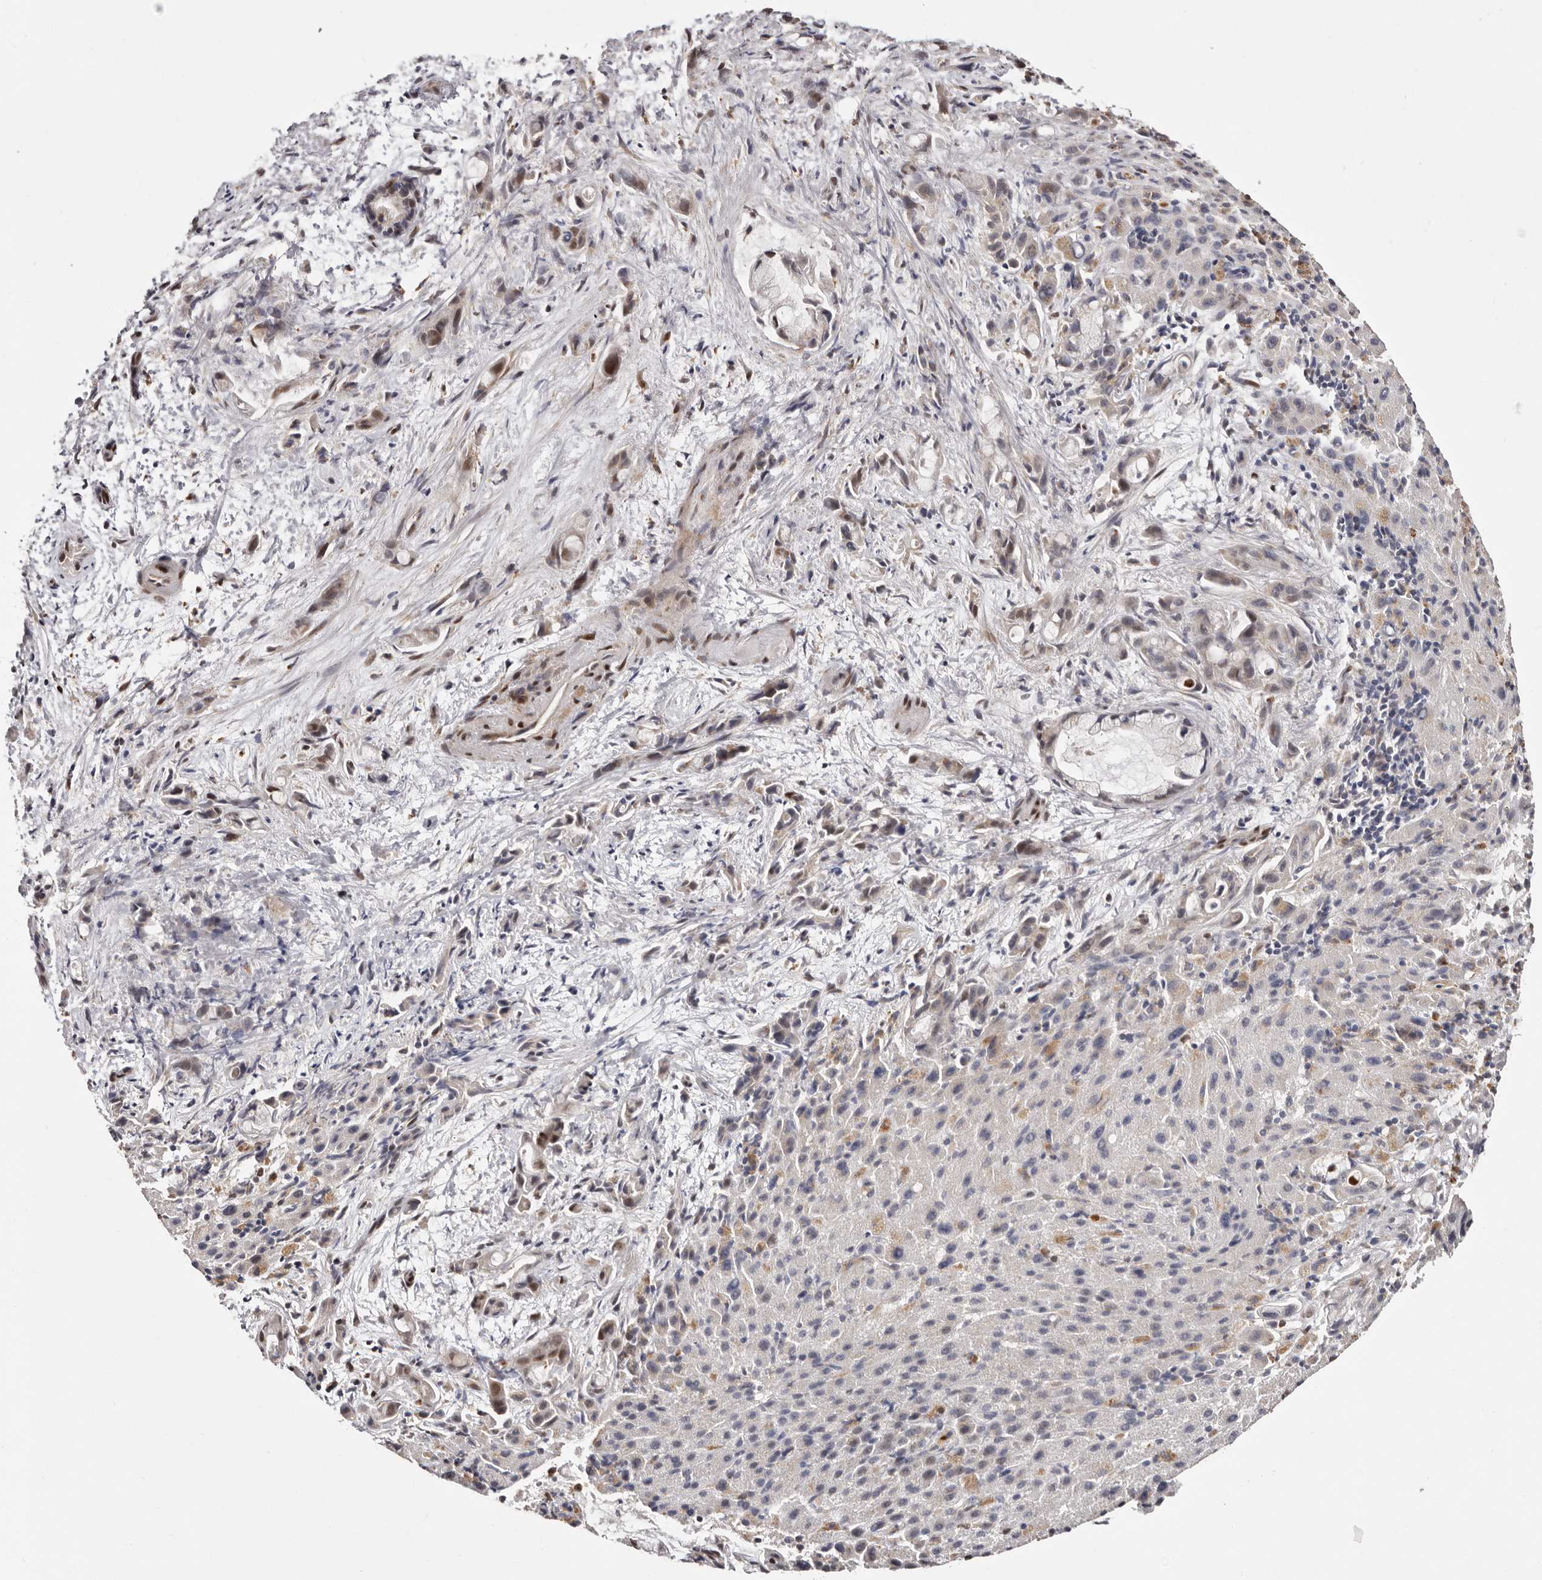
{"staining": {"intensity": "weak", "quantity": "<25%", "location": "nuclear"}, "tissue": "liver cancer", "cell_type": "Tumor cells", "image_type": "cancer", "snomed": [{"axis": "morphology", "description": "Cholangiocarcinoma"}, {"axis": "topography", "description": "Liver"}], "caption": "The histopathology image exhibits no significant staining in tumor cells of cholangiocarcinoma (liver).", "gene": "SMAD7", "patient": {"sex": "female", "age": 72}}